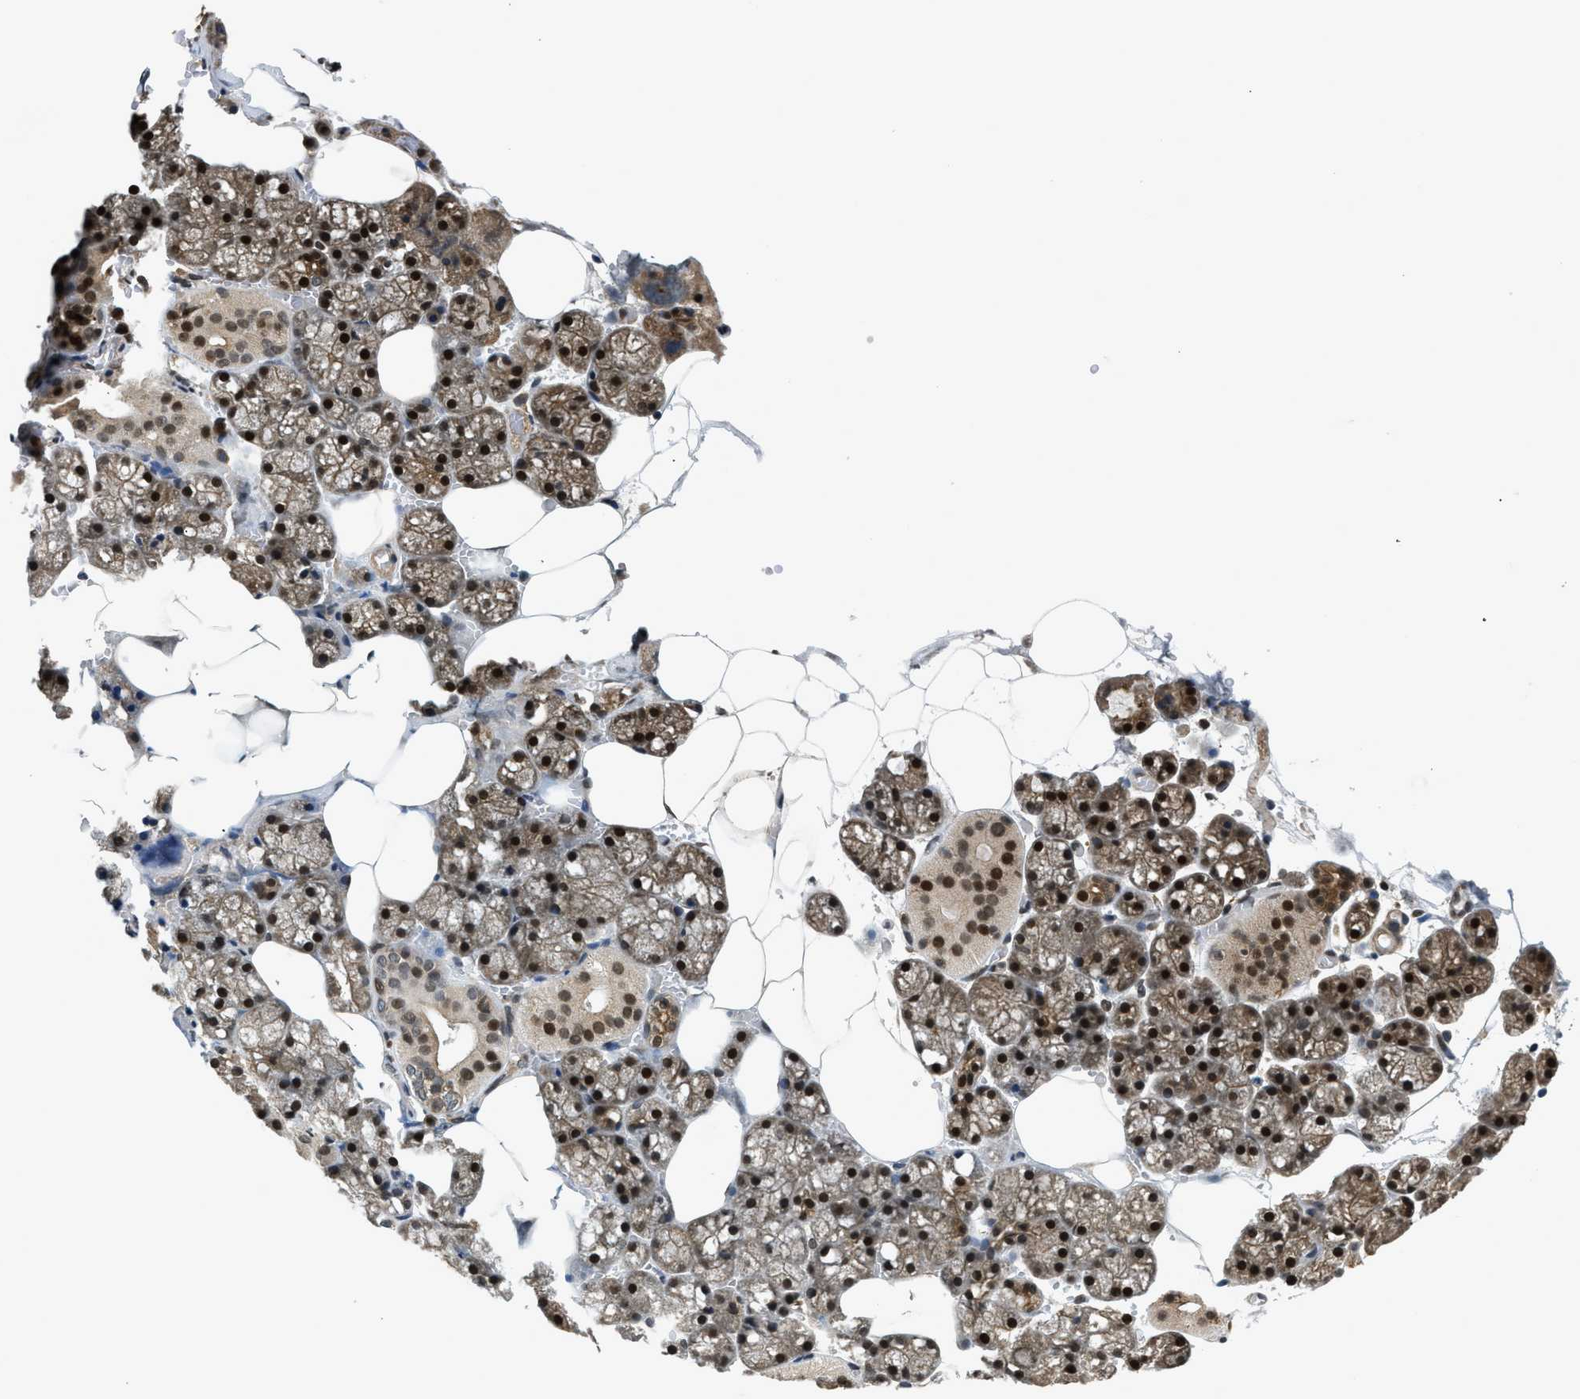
{"staining": {"intensity": "strong", "quantity": ">75%", "location": "cytoplasmic/membranous,nuclear"}, "tissue": "salivary gland", "cell_type": "Glandular cells", "image_type": "normal", "snomed": [{"axis": "morphology", "description": "Normal tissue, NOS"}, {"axis": "topography", "description": "Salivary gland"}], "caption": "A micrograph showing strong cytoplasmic/membranous,nuclear staining in about >75% of glandular cells in unremarkable salivary gland, as visualized by brown immunohistochemical staining.", "gene": "RETREG3", "patient": {"sex": "male", "age": 62}}